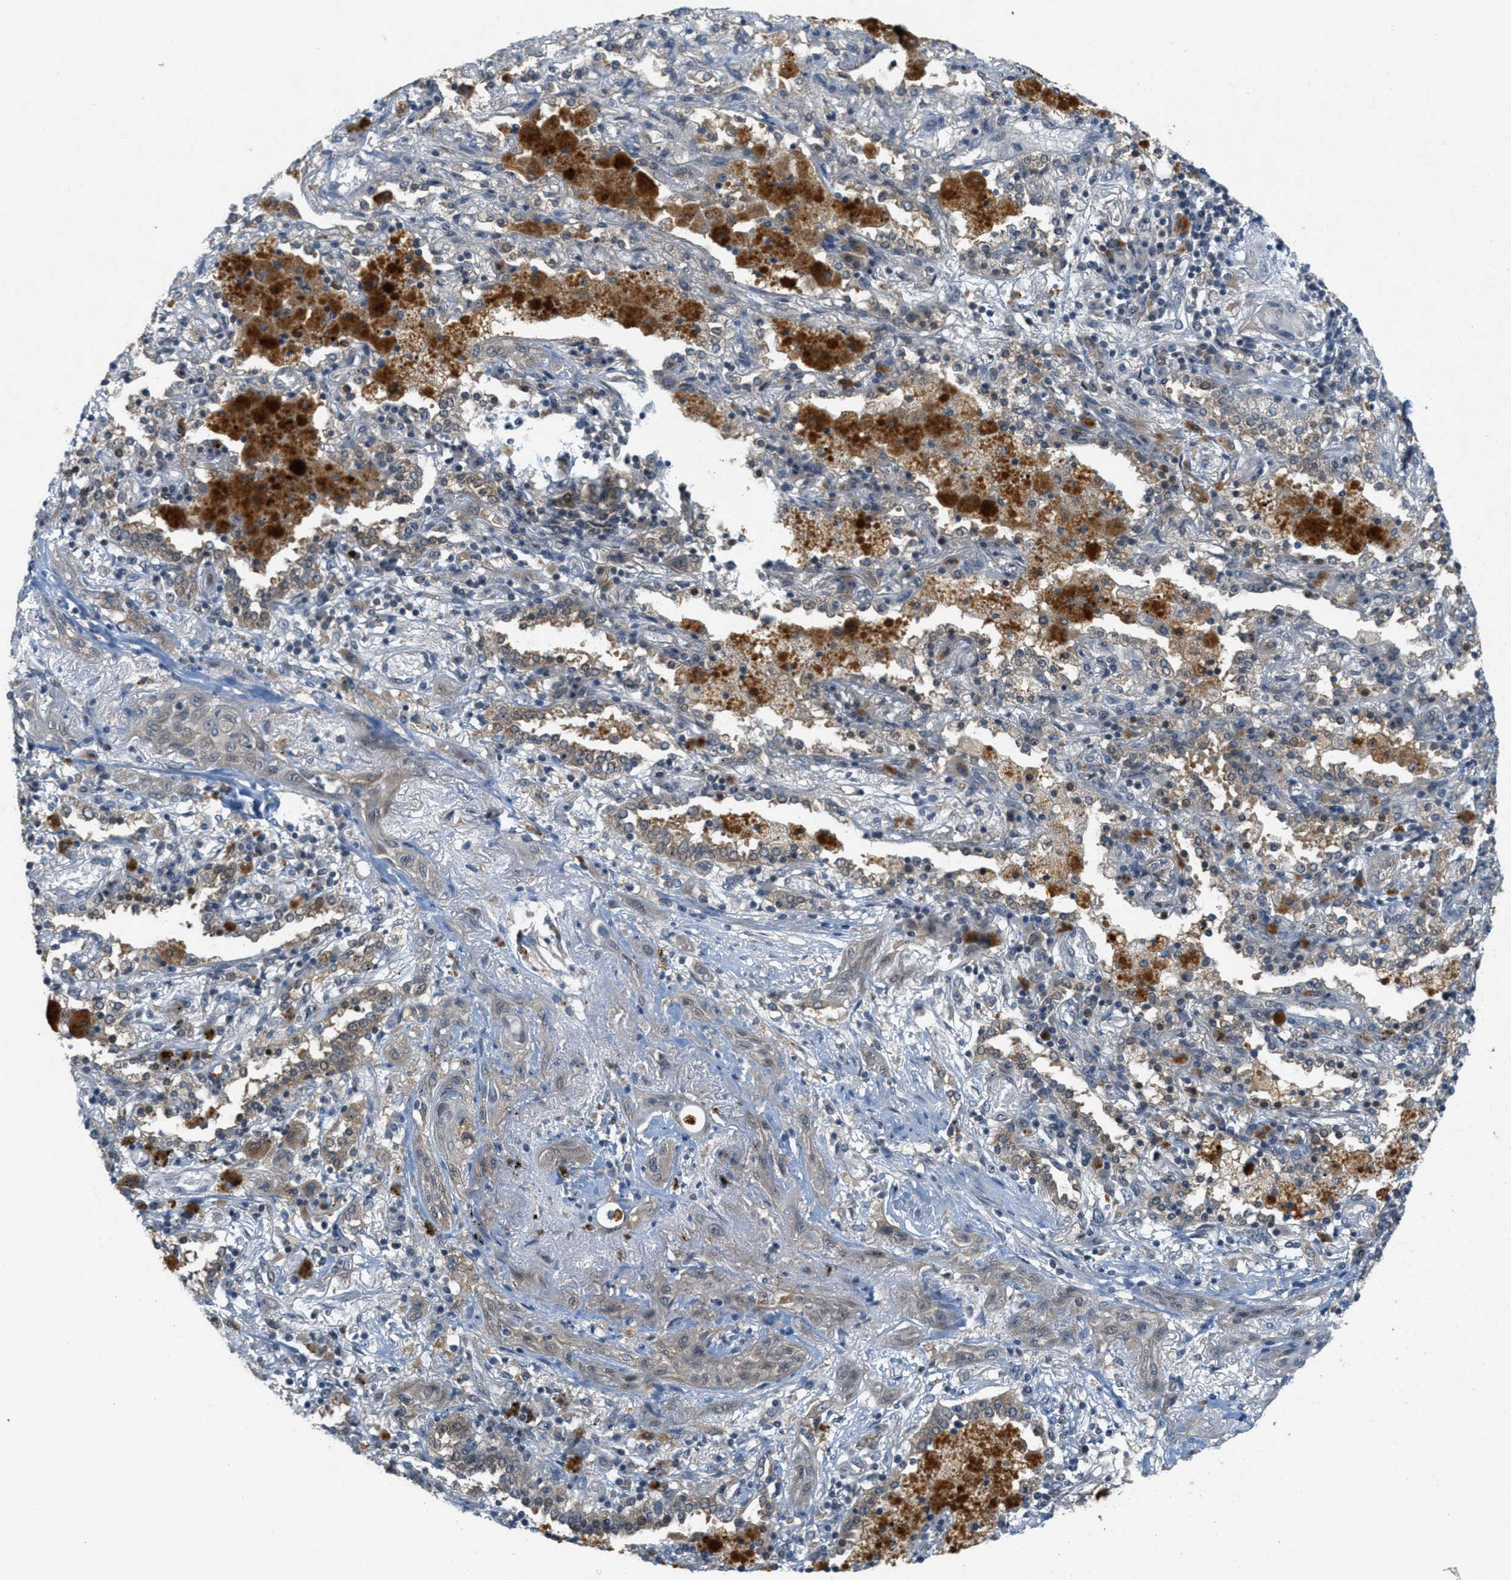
{"staining": {"intensity": "weak", "quantity": "<25%", "location": "cytoplasmic/membranous"}, "tissue": "lung cancer", "cell_type": "Tumor cells", "image_type": "cancer", "snomed": [{"axis": "morphology", "description": "Squamous cell carcinoma, NOS"}, {"axis": "topography", "description": "Lung"}], "caption": "High magnification brightfield microscopy of lung squamous cell carcinoma stained with DAB (brown) and counterstained with hematoxylin (blue): tumor cells show no significant positivity.", "gene": "SIGMAR1", "patient": {"sex": "female", "age": 47}}